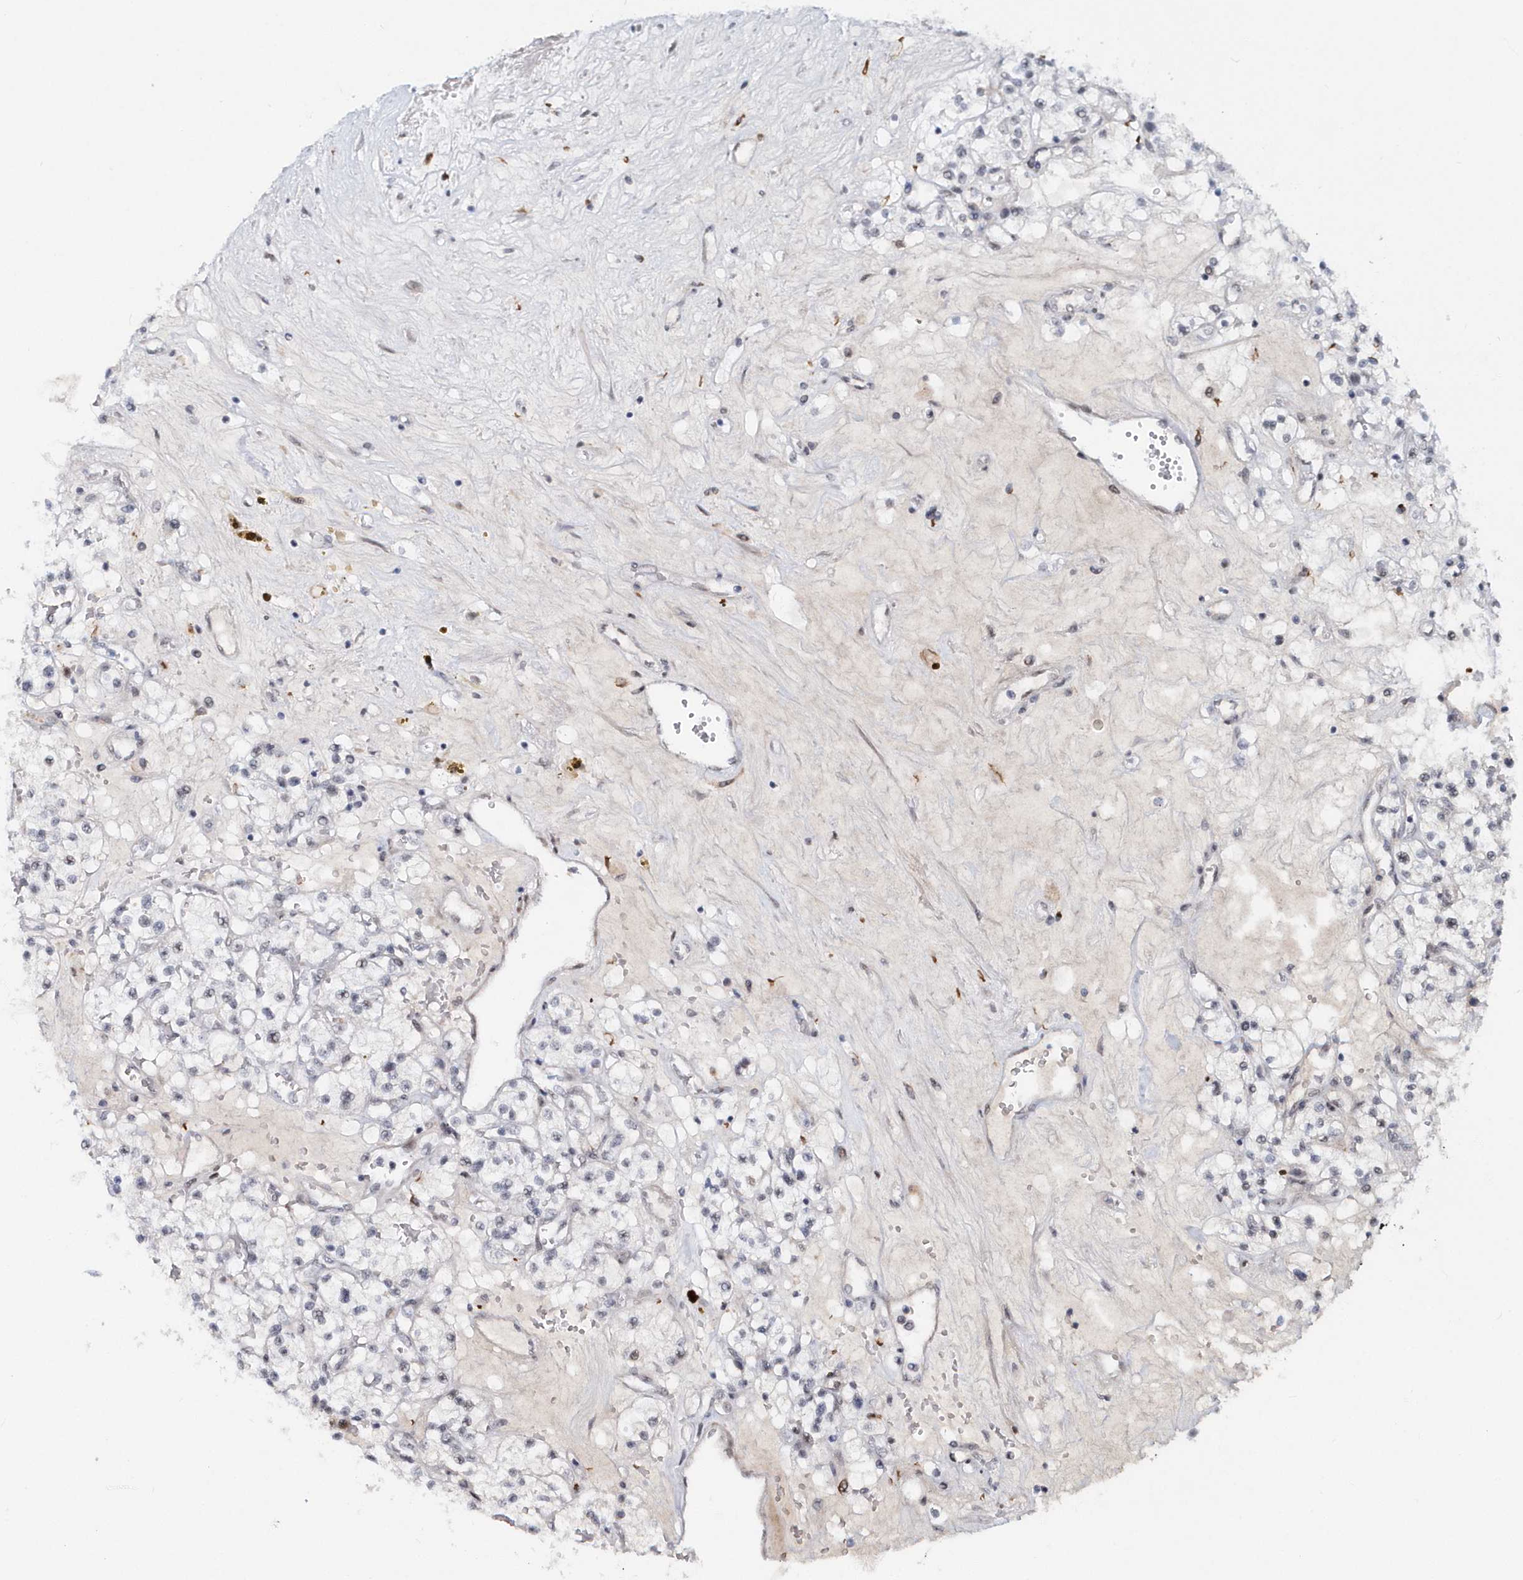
{"staining": {"intensity": "negative", "quantity": "none", "location": "none"}, "tissue": "renal cancer", "cell_type": "Tumor cells", "image_type": "cancer", "snomed": [{"axis": "morphology", "description": "Normal tissue, NOS"}, {"axis": "morphology", "description": "Adenocarcinoma, NOS"}, {"axis": "topography", "description": "Kidney"}], "caption": "The photomicrograph demonstrates no significant expression in tumor cells of adenocarcinoma (renal).", "gene": "ASCL4", "patient": {"sex": "male", "age": 68}}